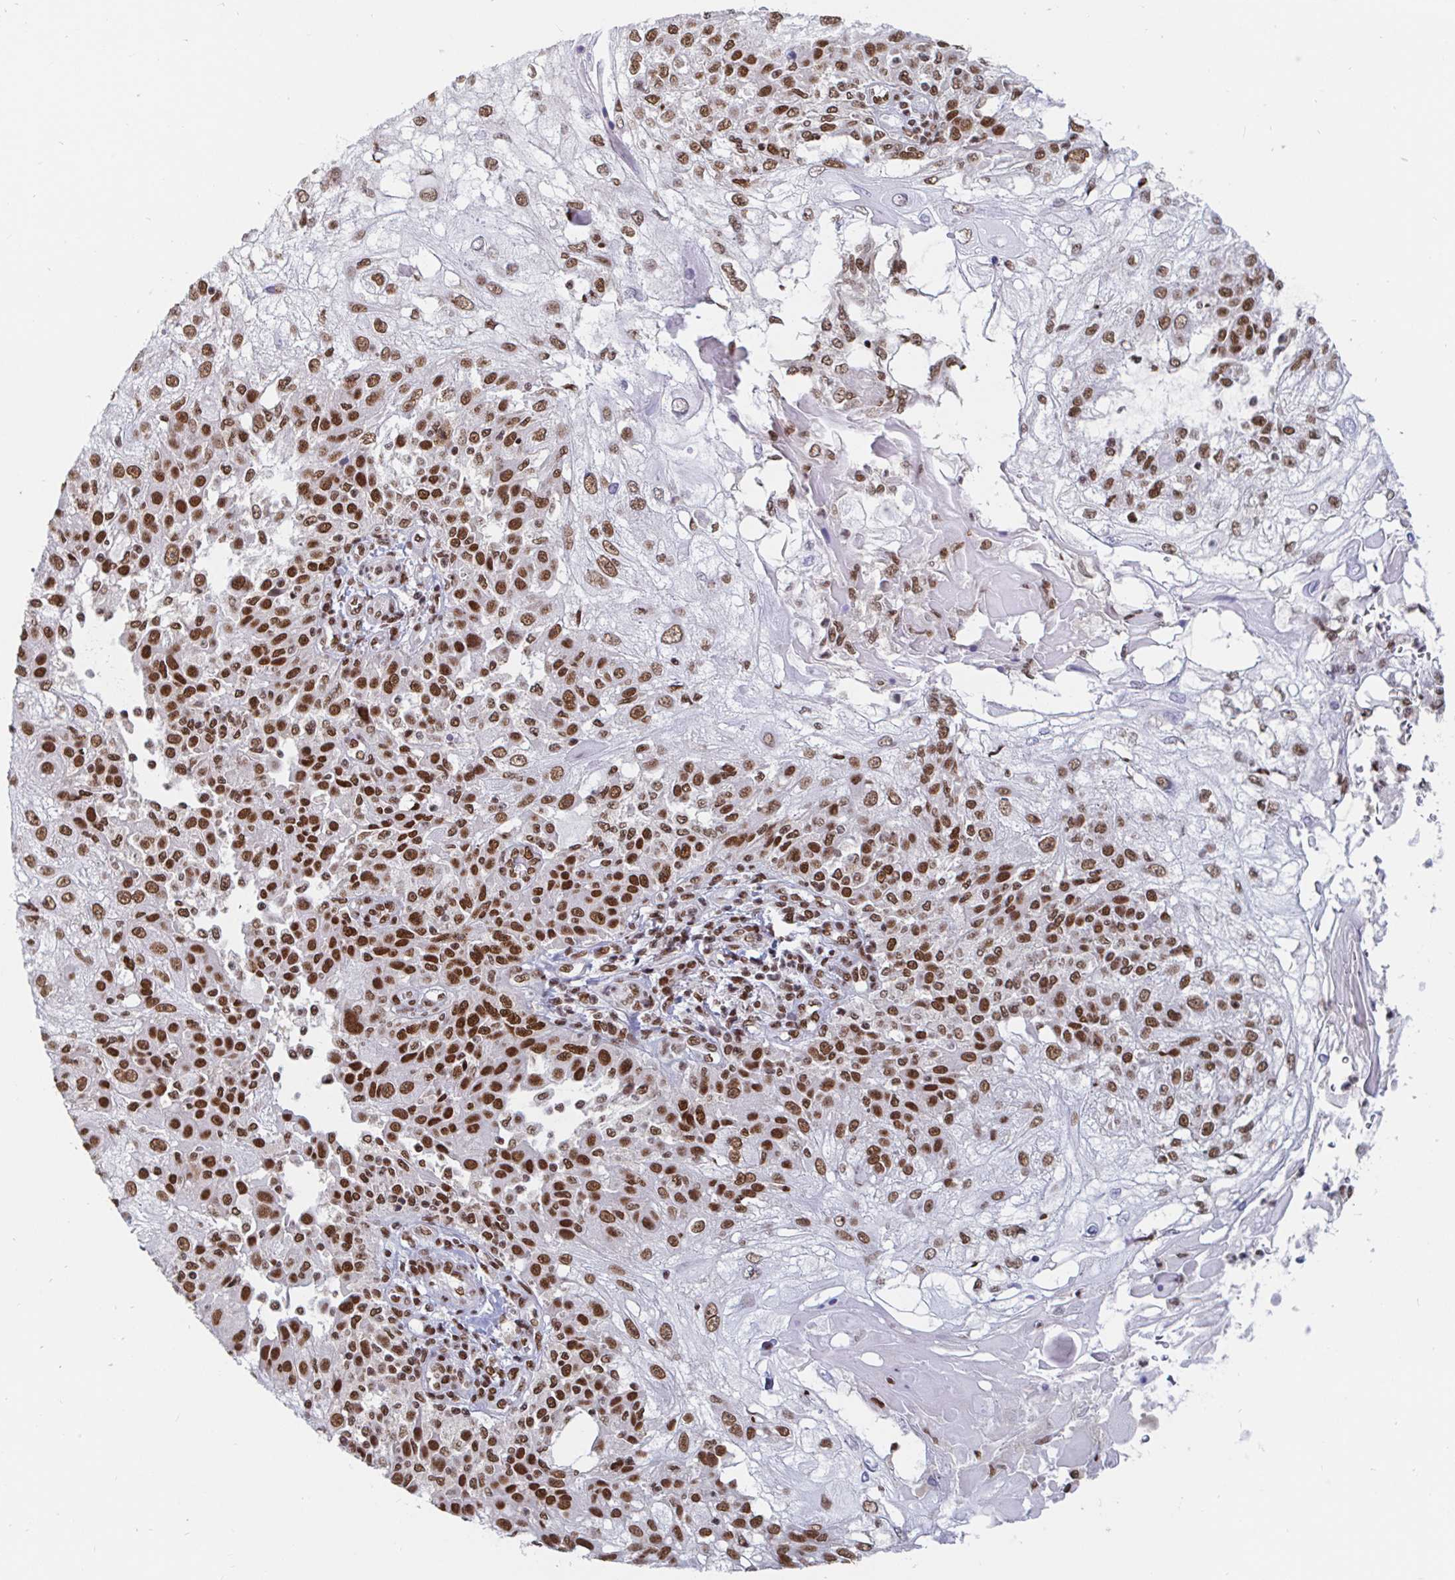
{"staining": {"intensity": "strong", "quantity": ">75%", "location": "nuclear"}, "tissue": "skin cancer", "cell_type": "Tumor cells", "image_type": "cancer", "snomed": [{"axis": "morphology", "description": "Normal tissue, NOS"}, {"axis": "morphology", "description": "Squamous cell carcinoma, NOS"}, {"axis": "topography", "description": "Skin"}], "caption": "Immunohistochemical staining of skin cancer (squamous cell carcinoma) exhibits high levels of strong nuclear staining in about >75% of tumor cells.", "gene": "RBMX", "patient": {"sex": "female", "age": 83}}